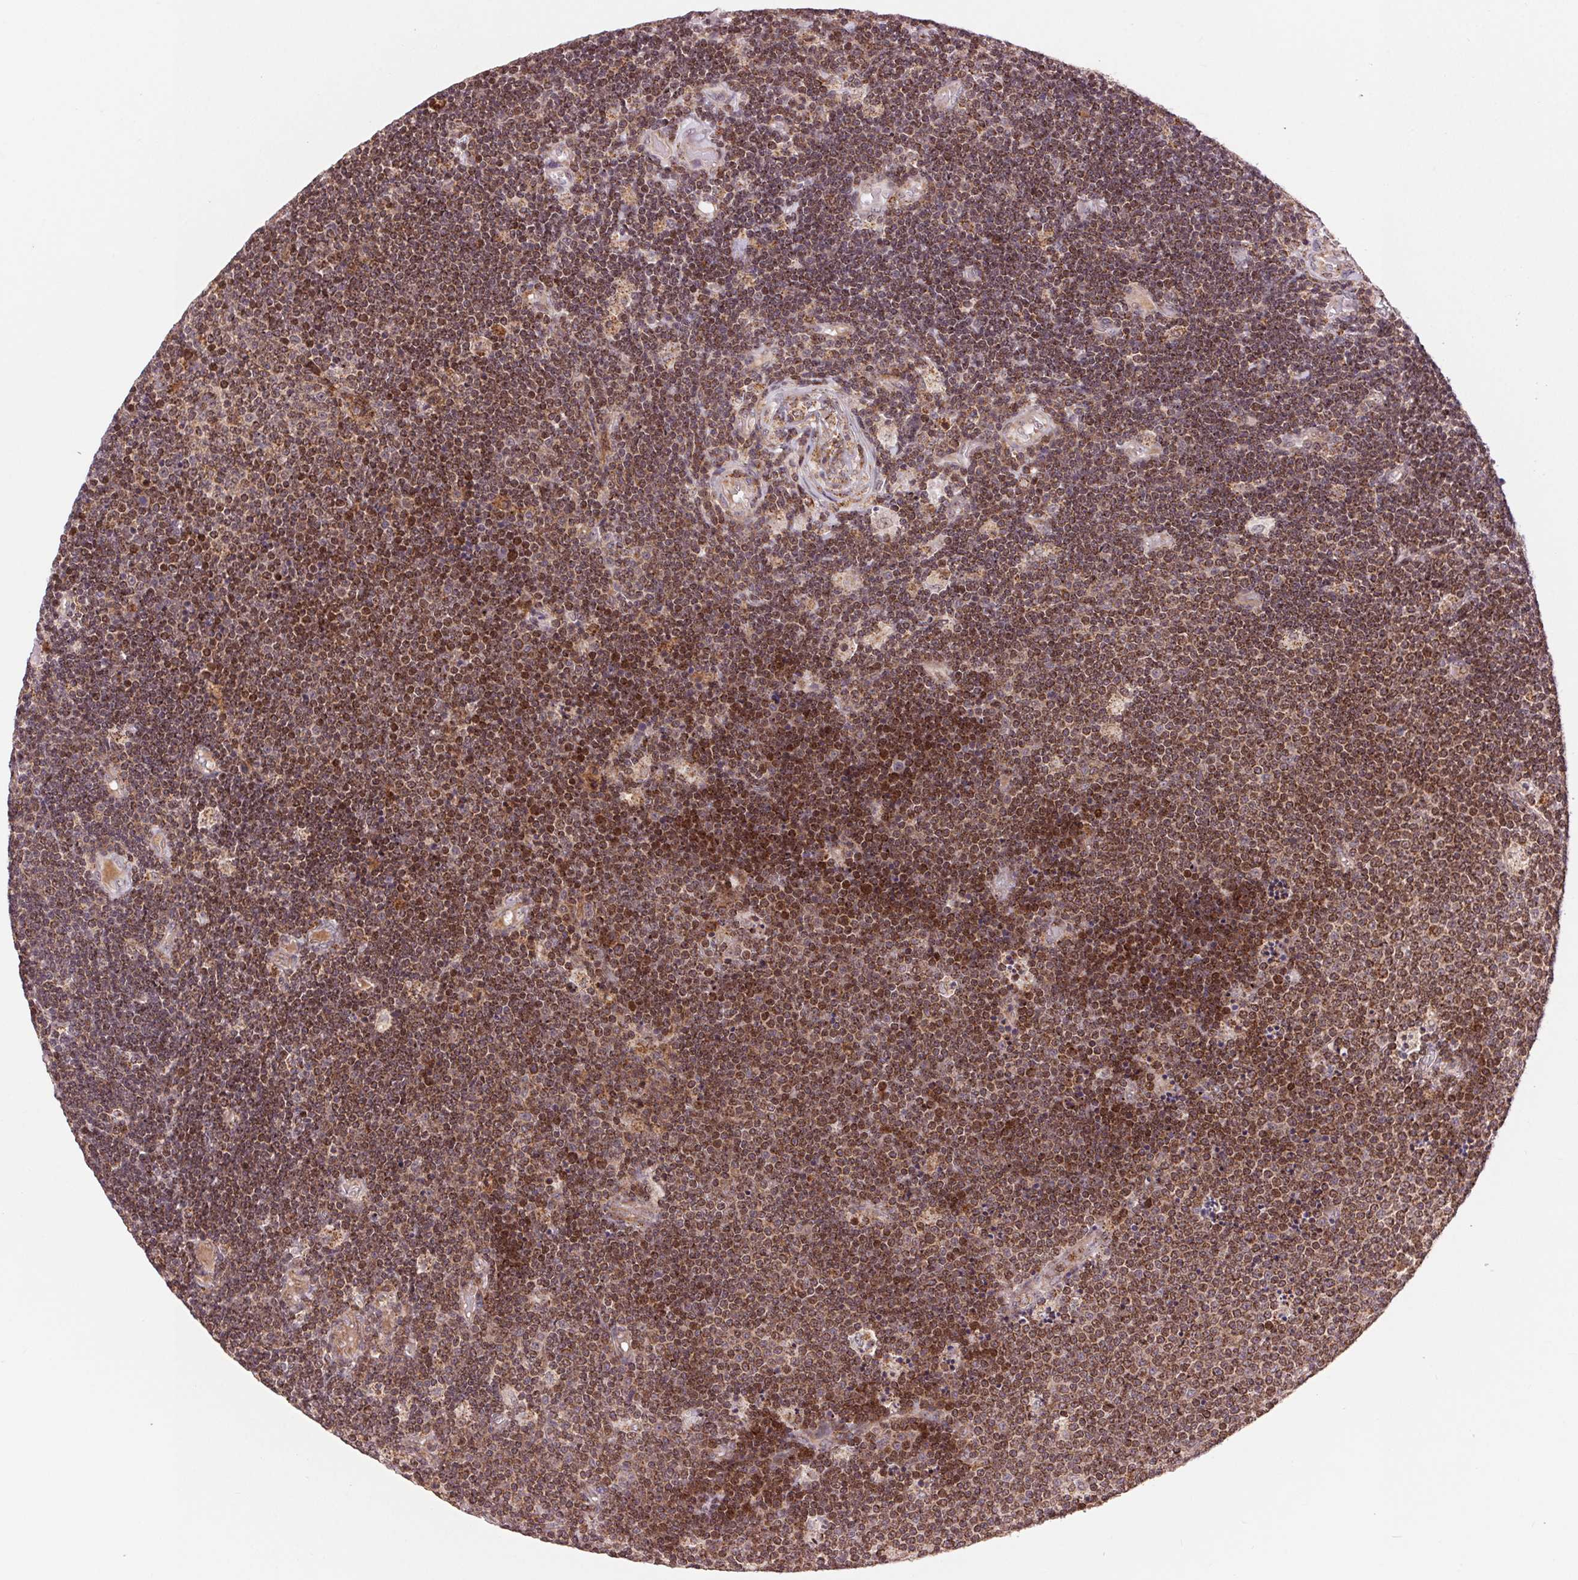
{"staining": {"intensity": "moderate", "quantity": ">75%", "location": "cytoplasmic/membranous"}, "tissue": "lymphoma", "cell_type": "Tumor cells", "image_type": "cancer", "snomed": [{"axis": "morphology", "description": "Malignant lymphoma, non-Hodgkin's type, Low grade"}, {"axis": "topography", "description": "Brain"}], "caption": "Immunohistochemistry (IHC) micrograph of neoplastic tissue: human lymphoma stained using immunohistochemistry (IHC) exhibits medium levels of moderate protein expression localized specifically in the cytoplasmic/membranous of tumor cells, appearing as a cytoplasmic/membranous brown color.", "gene": "CHMP4B", "patient": {"sex": "female", "age": 66}}